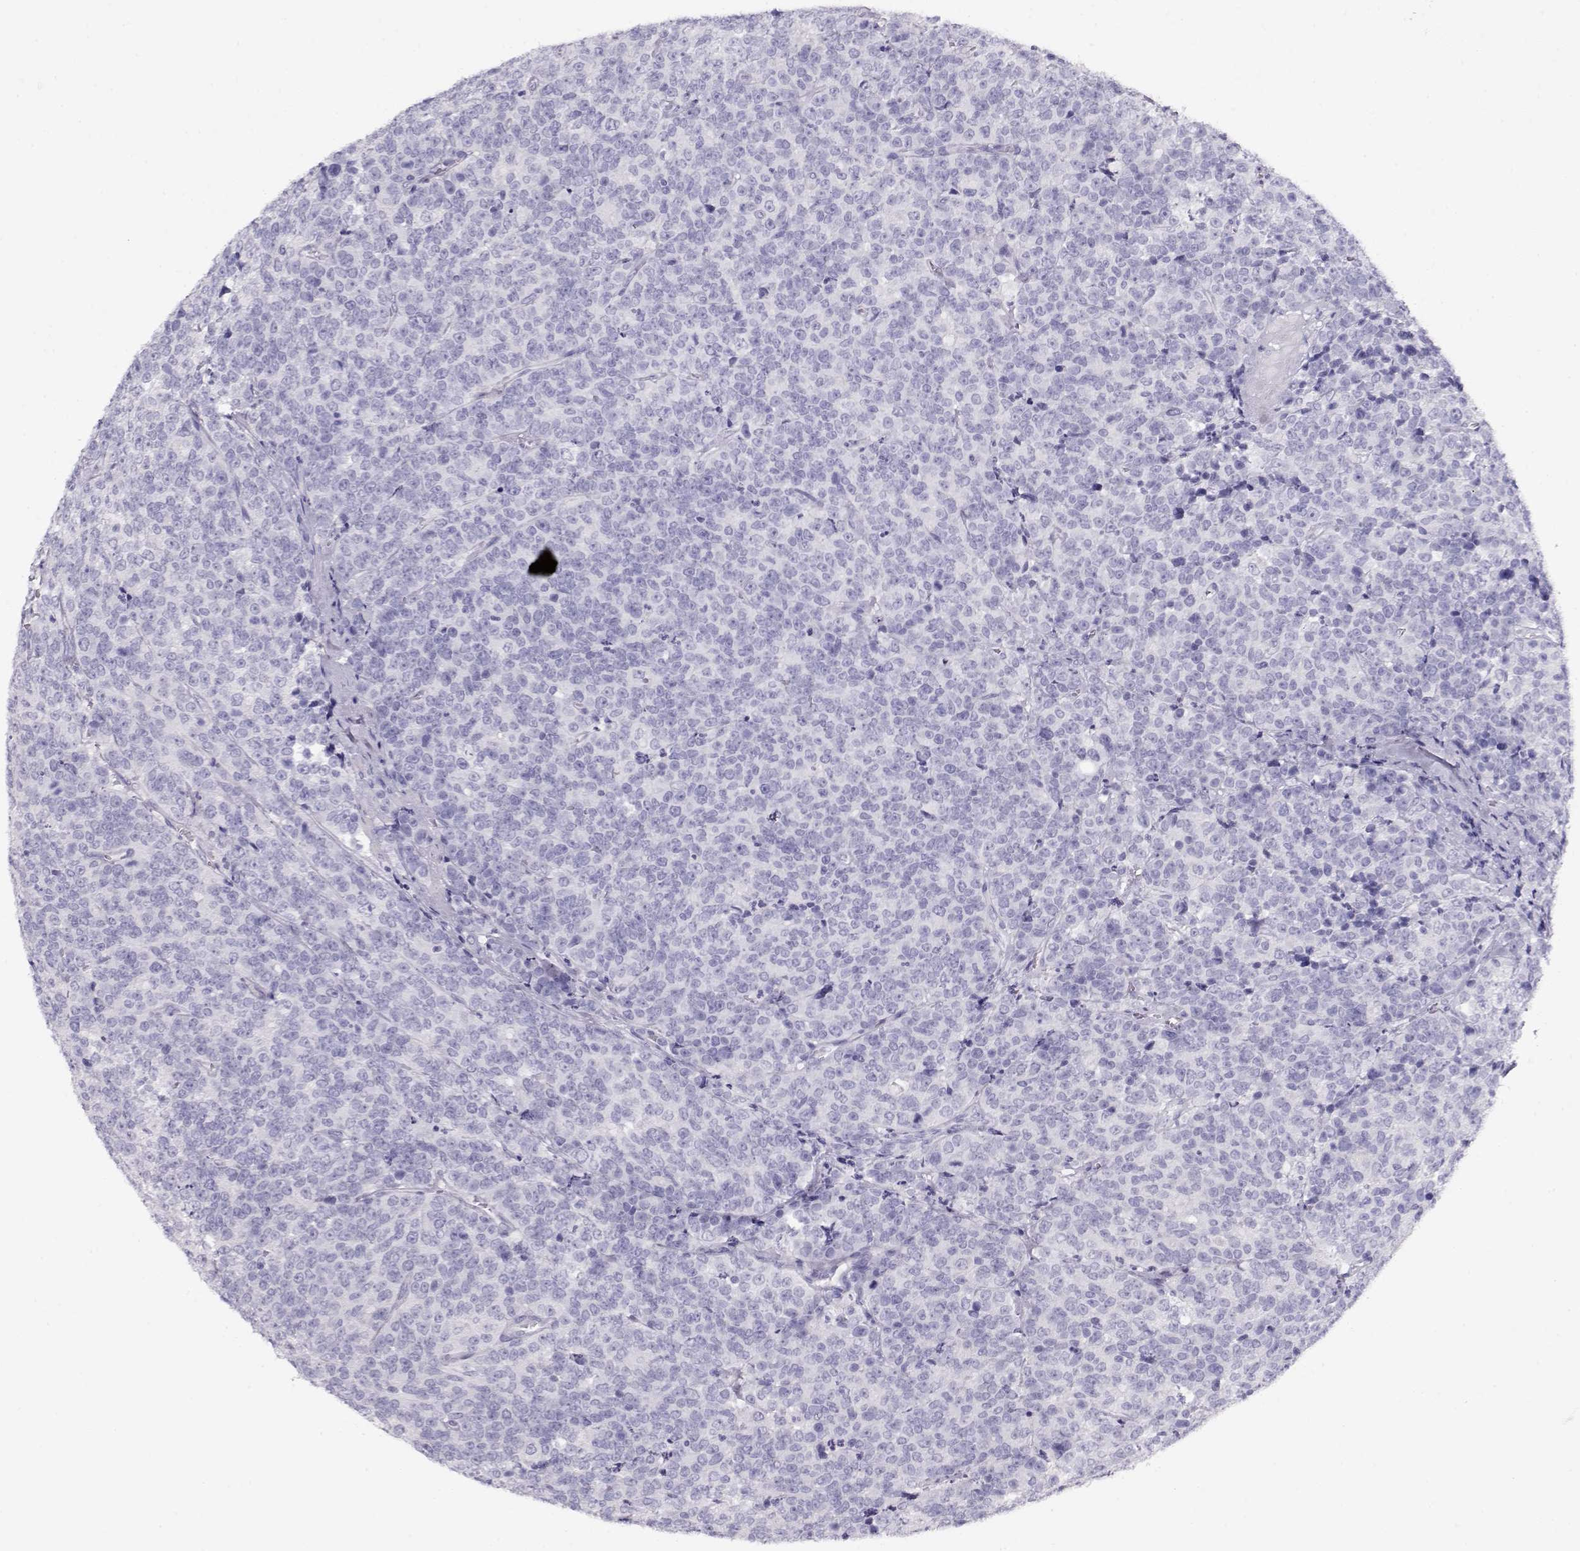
{"staining": {"intensity": "negative", "quantity": "none", "location": "none"}, "tissue": "prostate cancer", "cell_type": "Tumor cells", "image_type": "cancer", "snomed": [{"axis": "morphology", "description": "Adenocarcinoma, NOS"}, {"axis": "topography", "description": "Prostate"}], "caption": "High power microscopy photomicrograph of an IHC histopathology image of prostate cancer (adenocarcinoma), revealing no significant positivity in tumor cells. The staining is performed using DAB brown chromogen with nuclei counter-stained in using hematoxylin.", "gene": "ACTN2", "patient": {"sex": "male", "age": 67}}